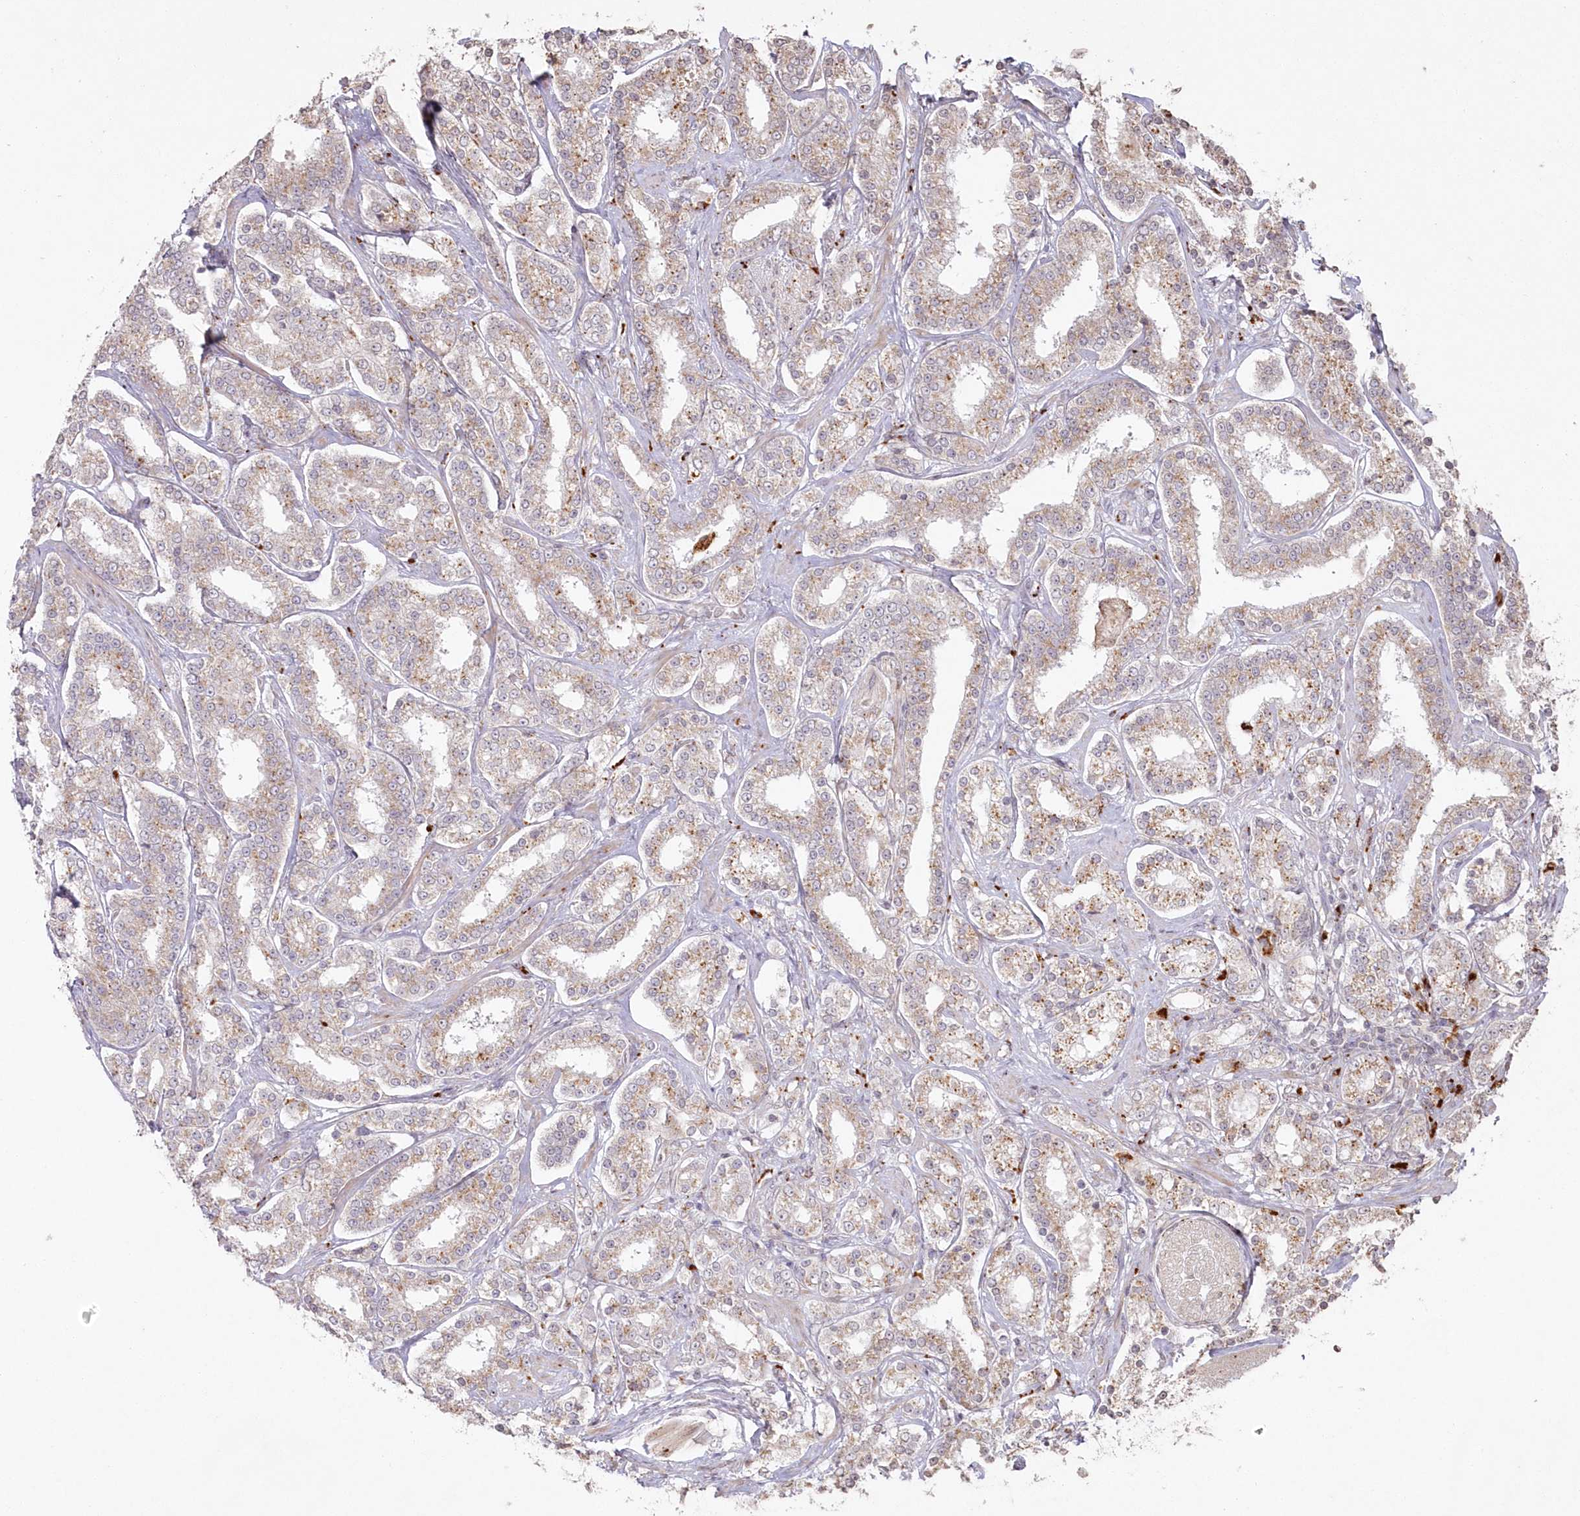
{"staining": {"intensity": "weak", "quantity": ">75%", "location": "cytoplasmic/membranous"}, "tissue": "prostate cancer", "cell_type": "Tumor cells", "image_type": "cancer", "snomed": [{"axis": "morphology", "description": "Normal tissue, NOS"}, {"axis": "morphology", "description": "Adenocarcinoma, High grade"}, {"axis": "topography", "description": "Prostate"}], "caption": "Weak cytoplasmic/membranous staining for a protein is appreciated in about >75% of tumor cells of prostate cancer (adenocarcinoma (high-grade)) using immunohistochemistry (IHC).", "gene": "ARSB", "patient": {"sex": "male", "age": 83}}